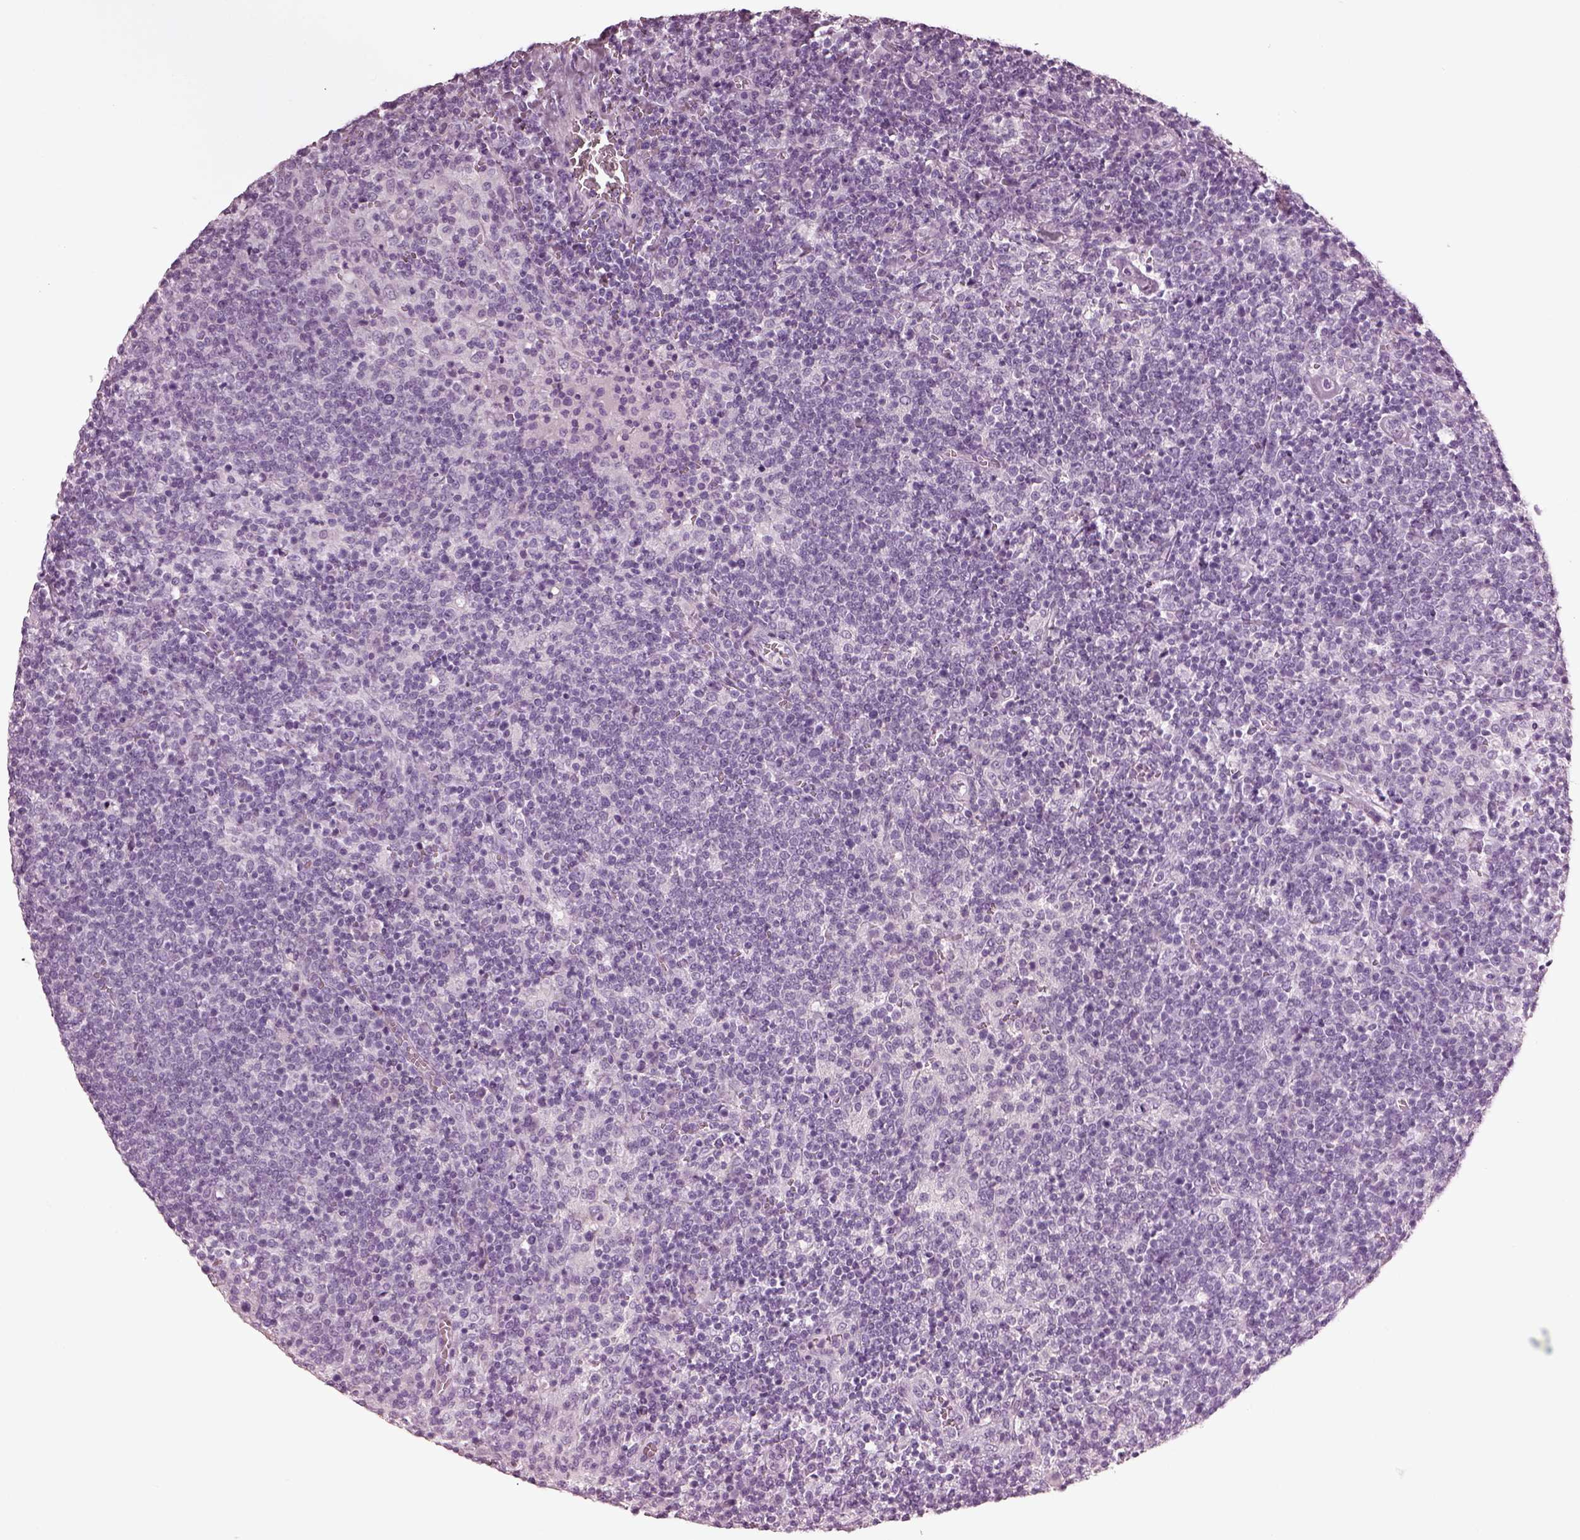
{"staining": {"intensity": "negative", "quantity": "none", "location": "none"}, "tissue": "lymphoma", "cell_type": "Tumor cells", "image_type": "cancer", "snomed": [{"axis": "morphology", "description": "Malignant lymphoma, non-Hodgkin's type, High grade"}, {"axis": "topography", "description": "Lymph node"}], "caption": "IHC histopathology image of neoplastic tissue: lymphoma stained with DAB (3,3'-diaminobenzidine) shows no significant protein expression in tumor cells.", "gene": "PACRG", "patient": {"sex": "male", "age": 61}}